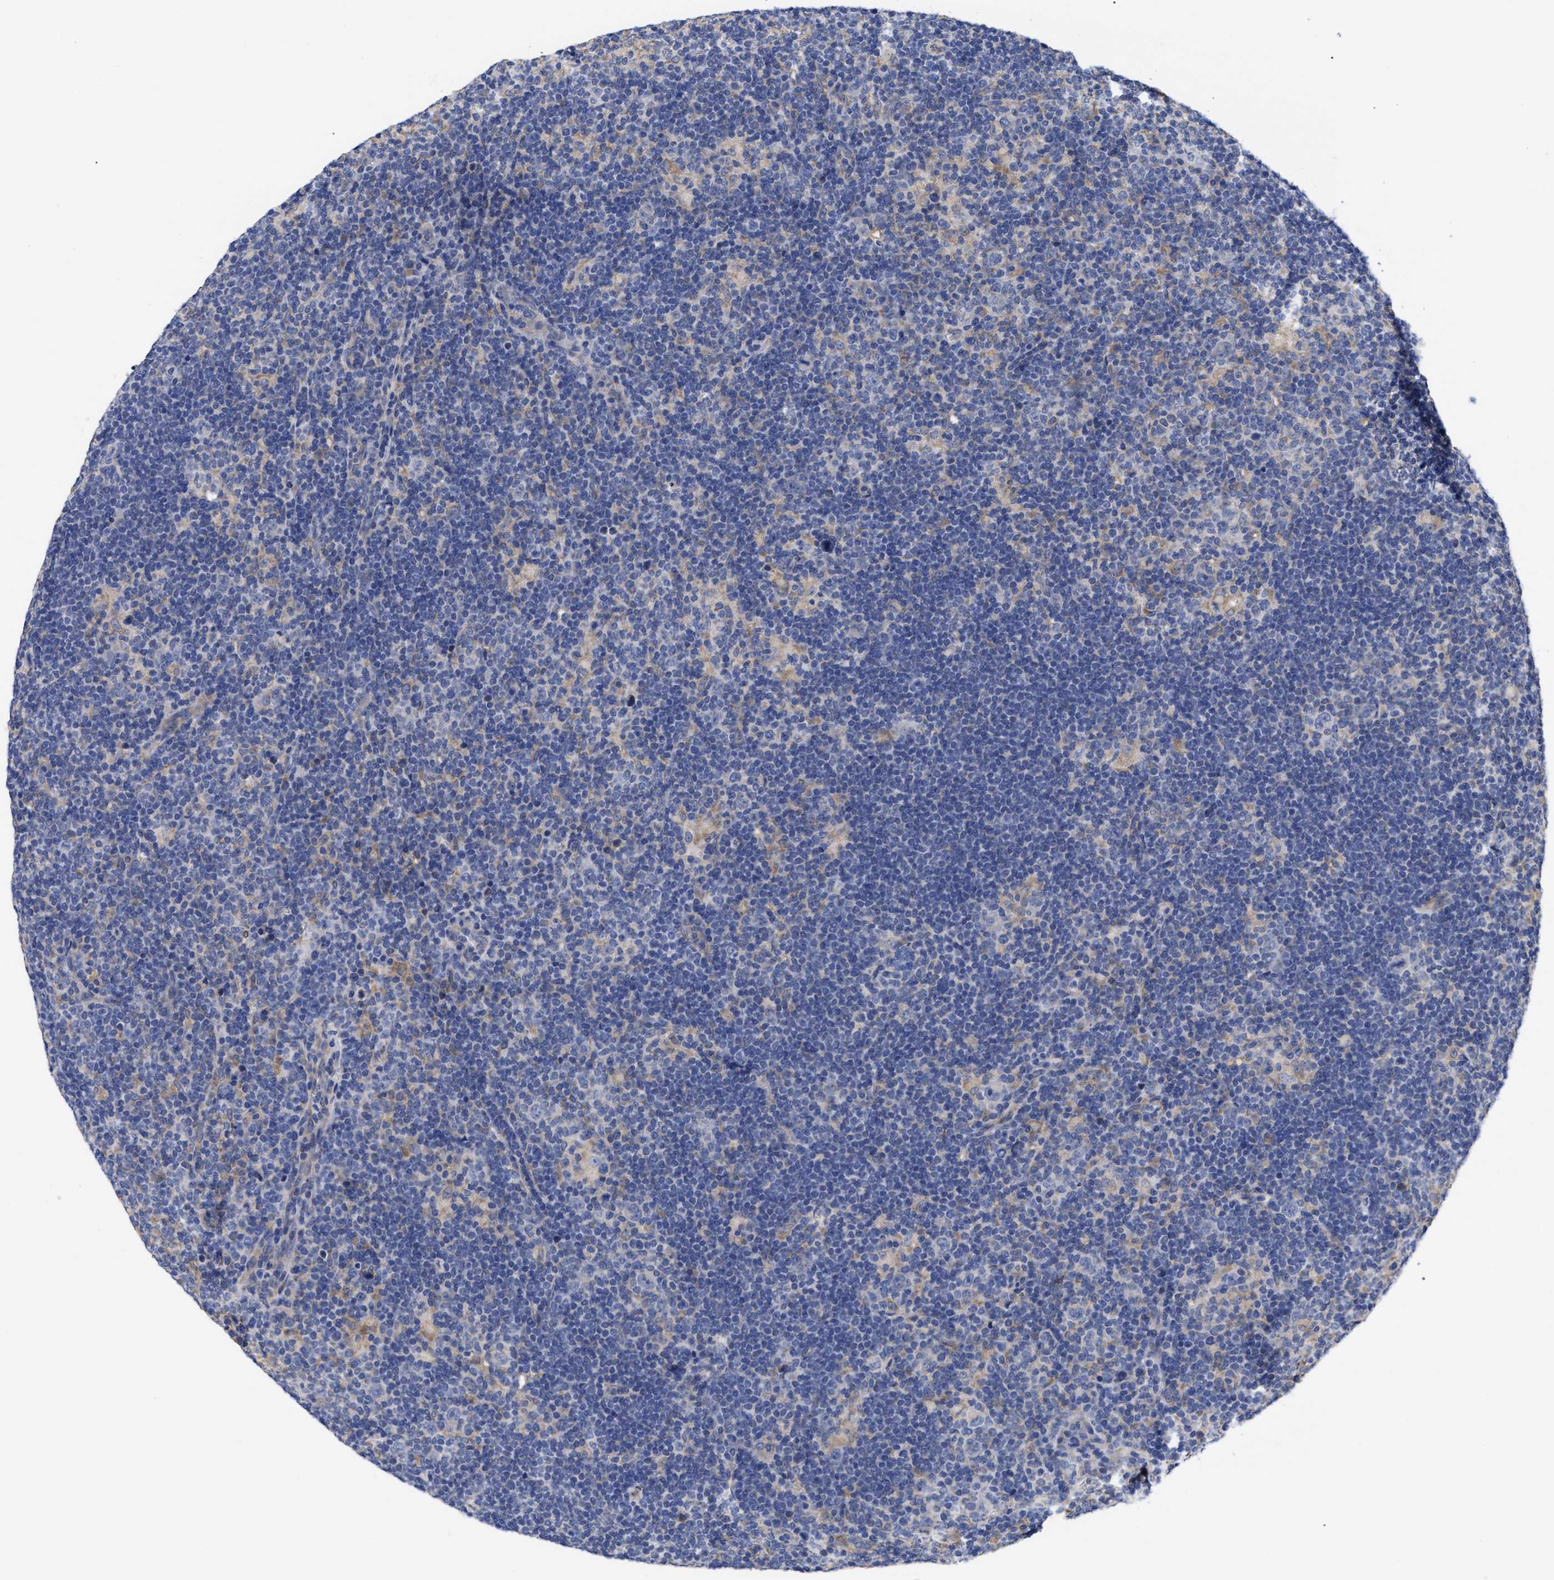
{"staining": {"intensity": "weak", "quantity": "<25%", "location": "cytoplasmic/membranous"}, "tissue": "lymphoma", "cell_type": "Tumor cells", "image_type": "cancer", "snomed": [{"axis": "morphology", "description": "Hodgkin's disease, NOS"}, {"axis": "topography", "description": "Lymph node"}], "caption": "An IHC photomicrograph of lymphoma is shown. There is no staining in tumor cells of lymphoma. (IHC, brightfield microscopy, high magnification).", "gene": "CFAP298", "patient": {"sex": "female", "age": 57}}